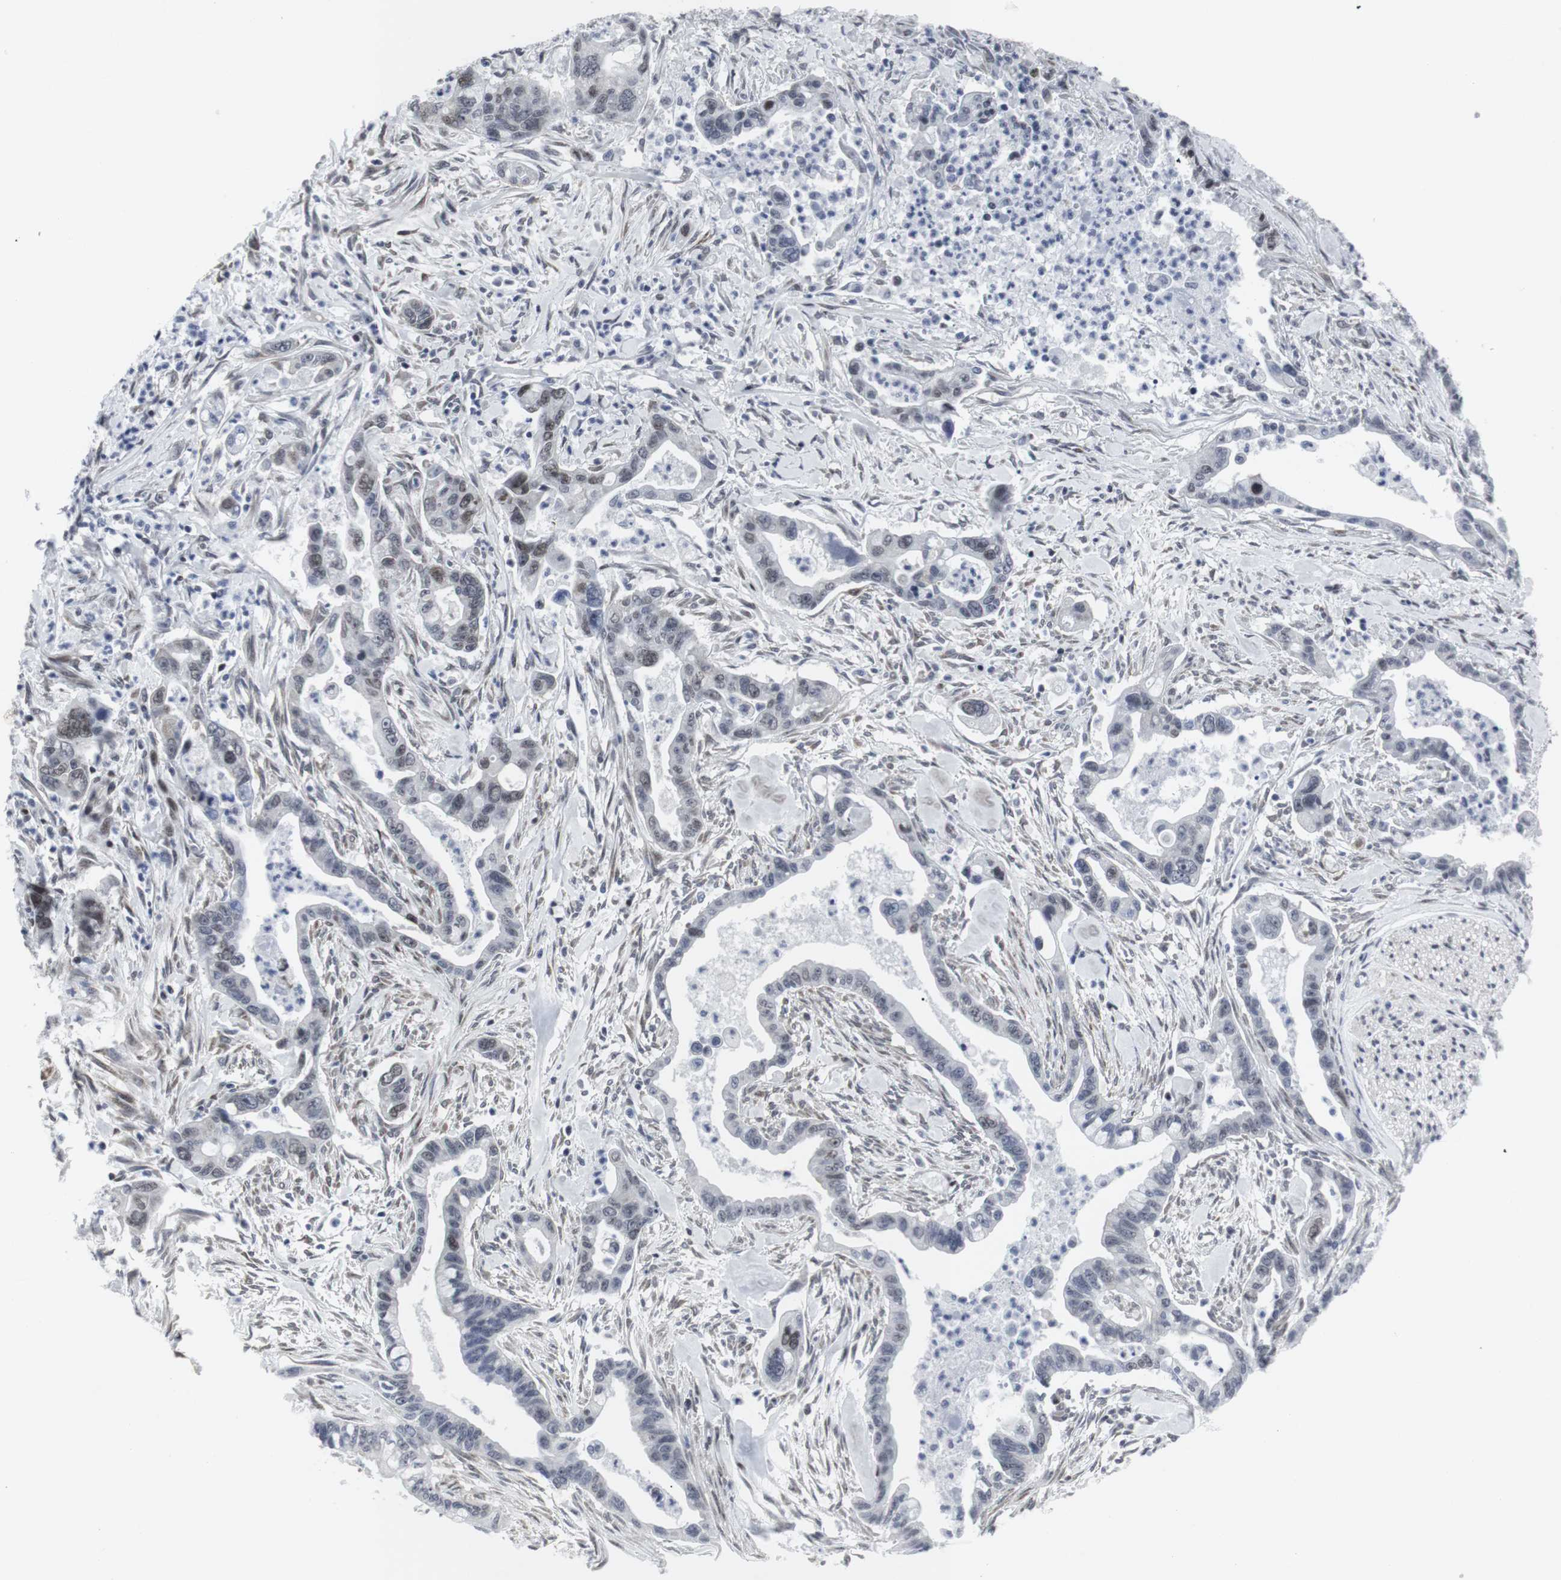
{"staining": {"intensity": "weak", "quantity": "<25%", "location": "nuclear"}, "tissue": "pancreatic cancer", "cell_type": "Tumor cells", "image_type": "cancer", "snomed": [{"axis": "morphology", "description": "Adenocarcinoma, NOS"}, {"axis": "topography", "description": "Pancreas"}], "caption": "This image is of pancreatic adenocarcinoma stained with immunohistochemistry to label a protein in brown with the nuclei are counter-stained blue. There is no staining in tumor cells. (Brightfield microscopy of DAB (3,3'-diaminobenzidine) IHC at high magnification).", "gene": "MLH1", "patient": {"sex": "male", "age": 70}}